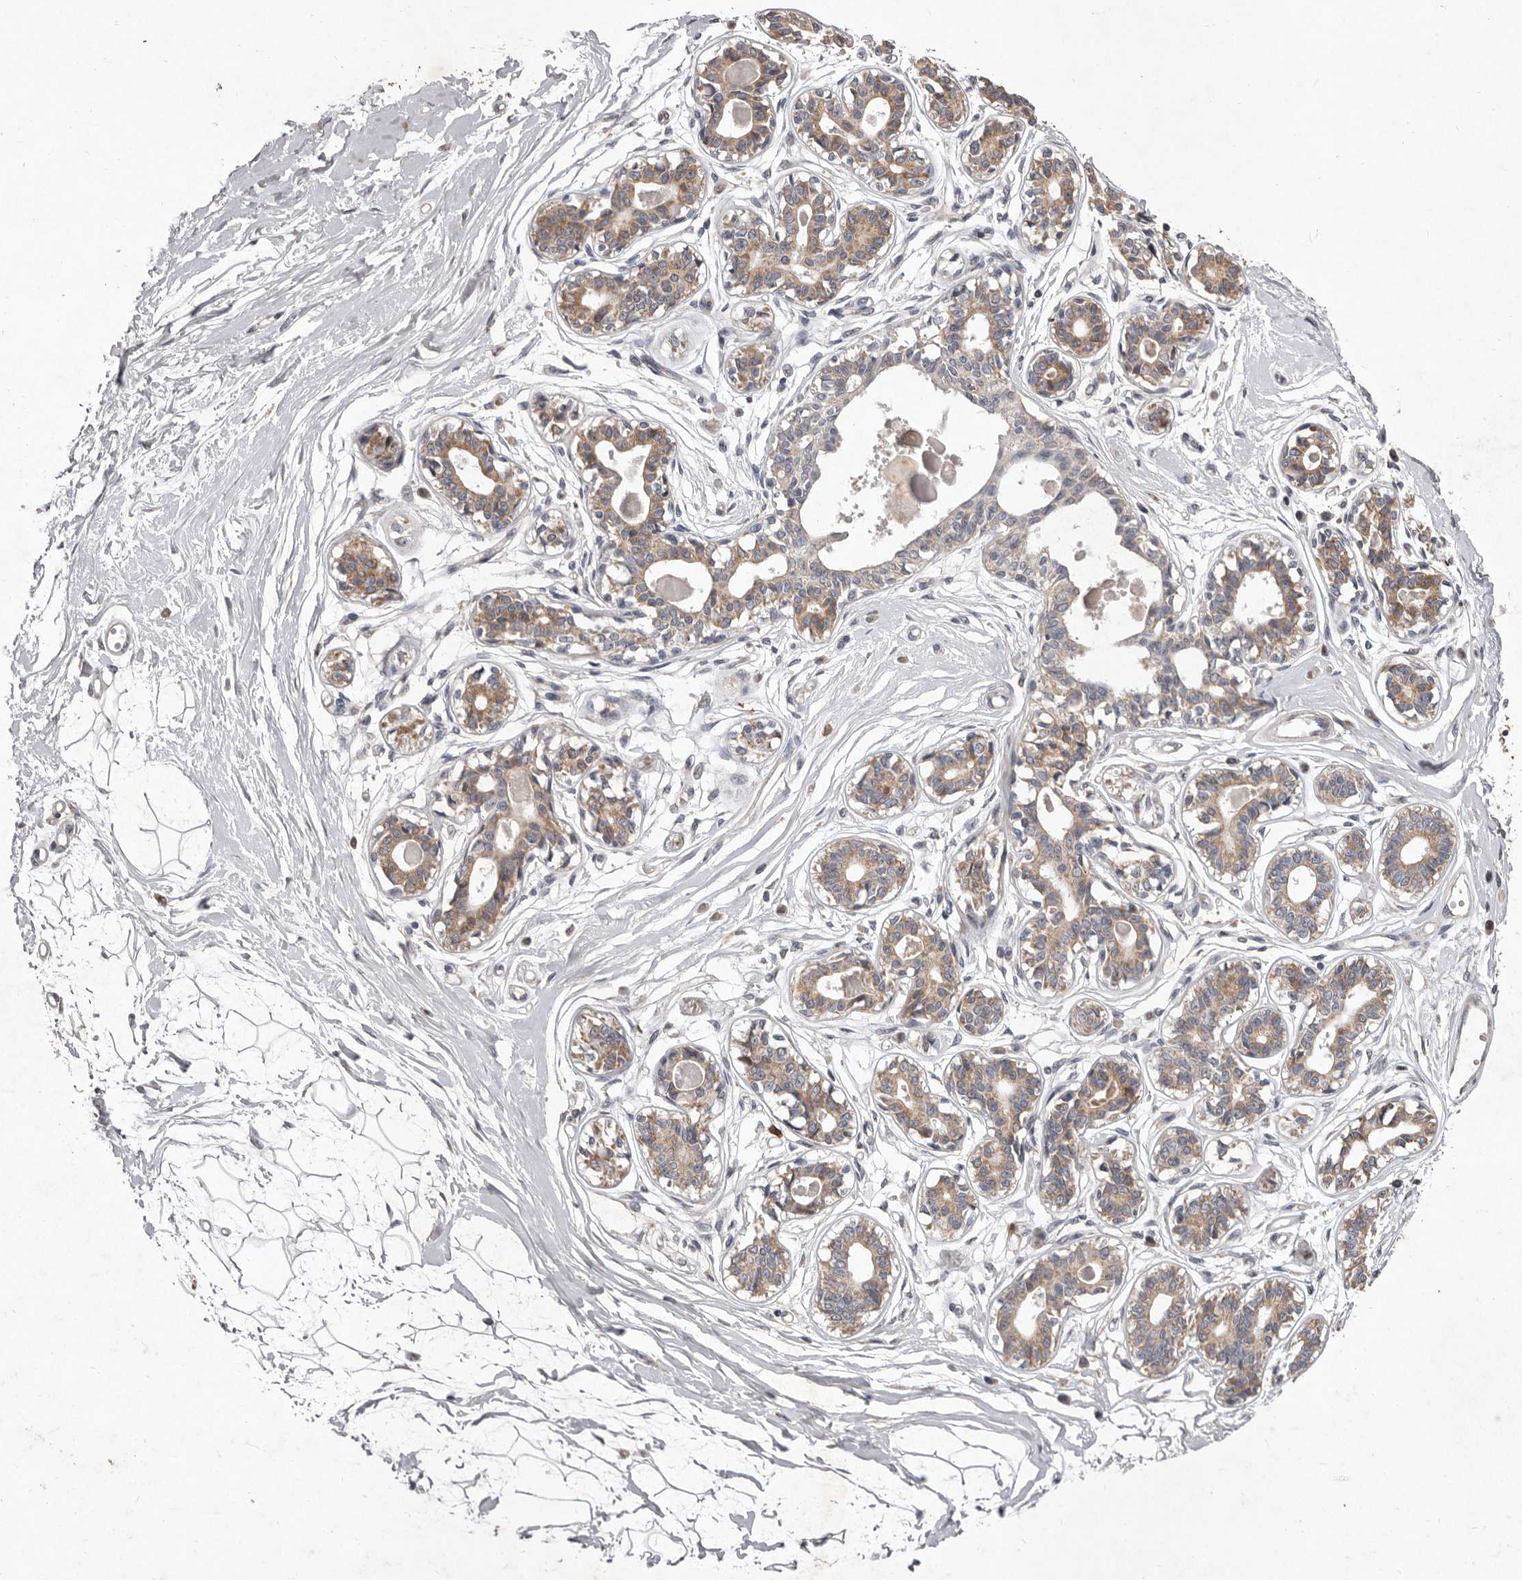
{"staining": {"intensity": "negative", "quantity": "none", "location": "none"}, "tissue": "breast", "cell_type": "Adipocytes", "image_type": "normal", "snomed": [{"axis": "morphology", "description": "Normal tissue, NOS"}, {"axis": "topography", "description": "Breast"}], "caption": "Adipocytes are negative for protein expression in normal human breast. The staining is performed using DAB brown chromogen with nuclei counter-stained in using hematoxylin.", "gene": "CXCL14", "patient": {"sex": "female", "age": 45}}